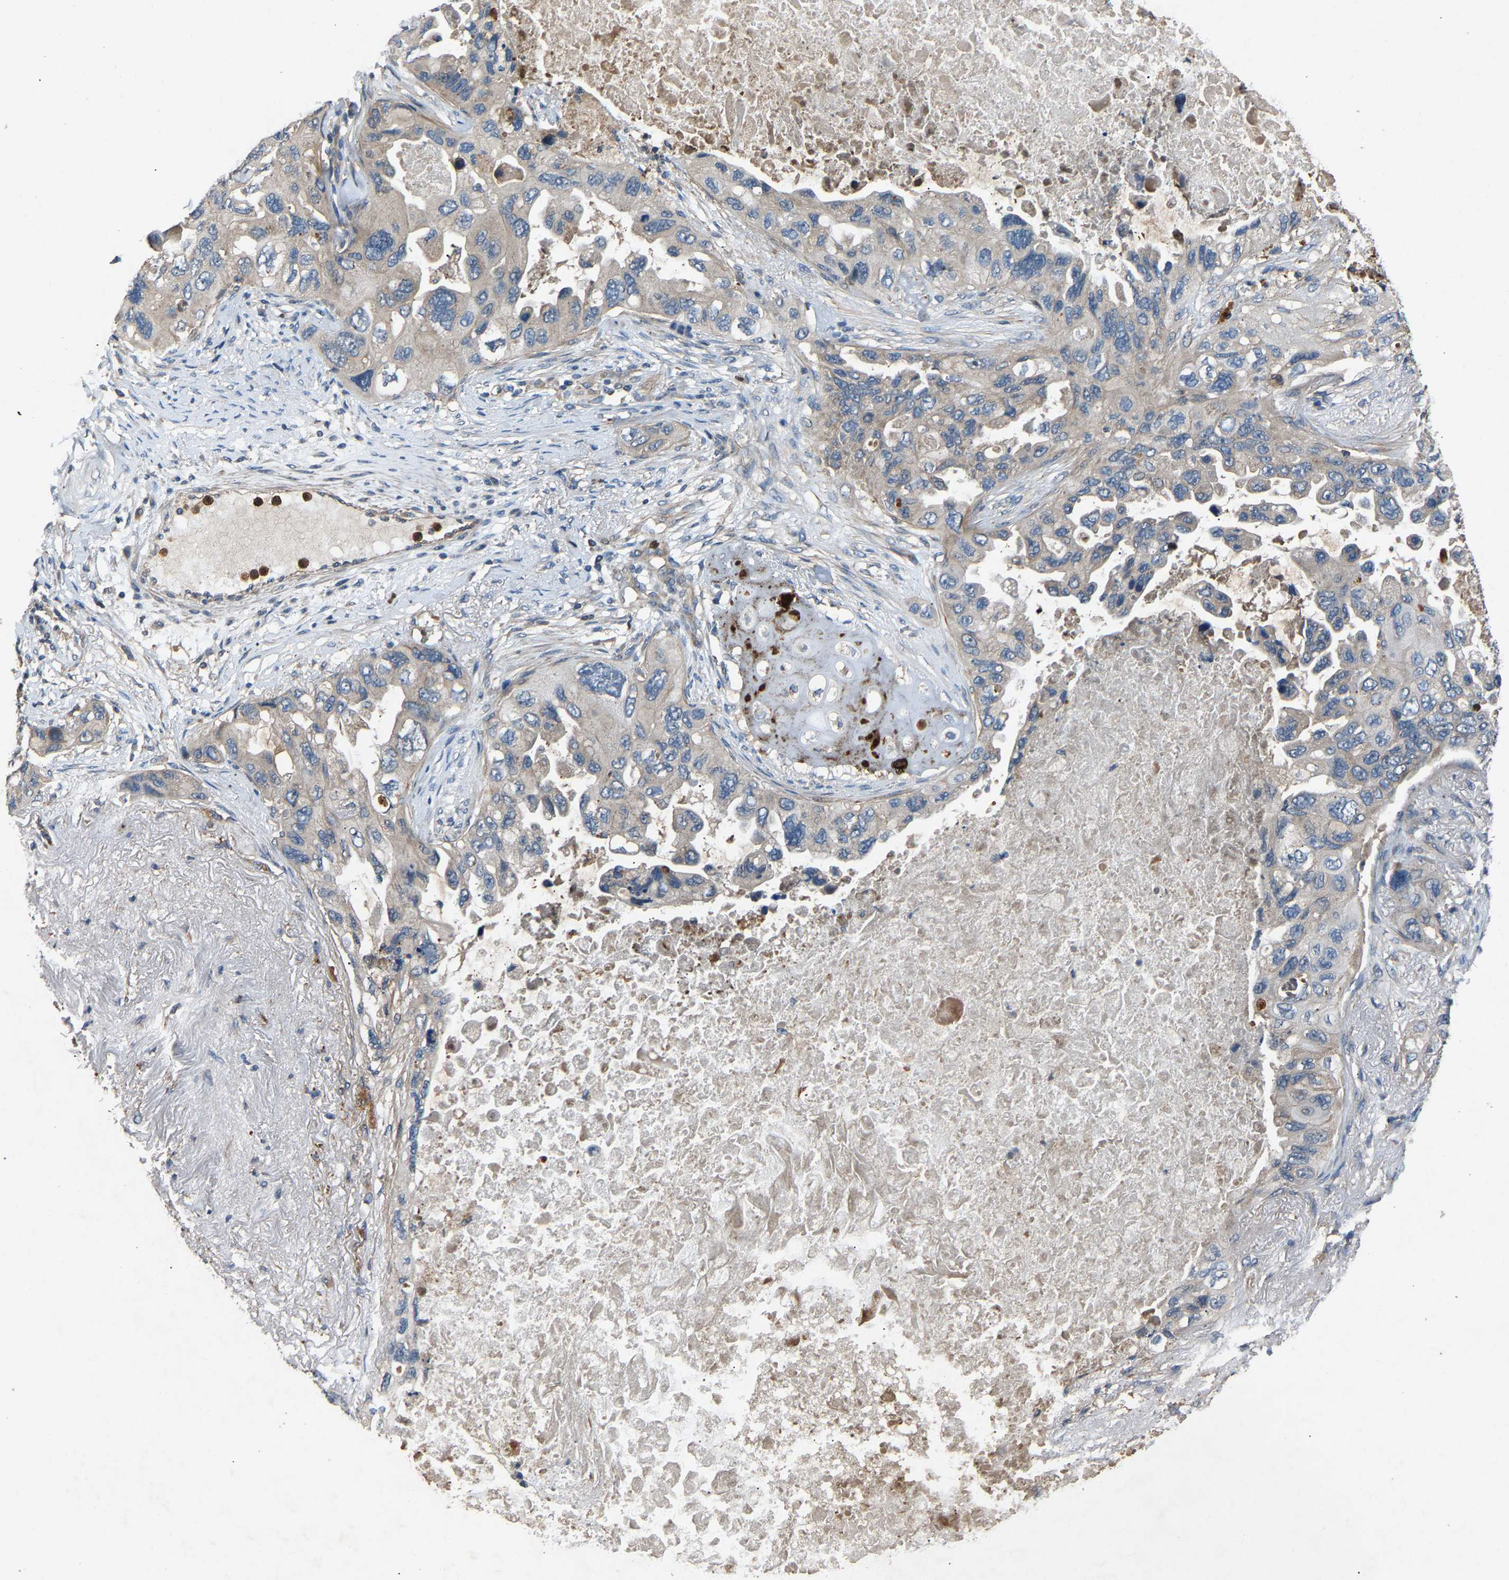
{"staining": {"intensity": "negative", "quantity": "none", "location": "none"}, "tissue": "lung cancer", "cell_type": "Tumor cells", "image_type": "cancer", "snomed": [{"axis": "morphology", "description": "Squamous cell carcinoma, NOS"}, {"axis": "topography", "description": "Lung"}], "caption": "A high-resolution histopathology image shows immunohistochemistry (IHC) staining of lung squamous cell carcinoma, which shows no significant positivity in tumor cells.", "gene": "PPID", "patient": {"sex": "female", "age": 73}}